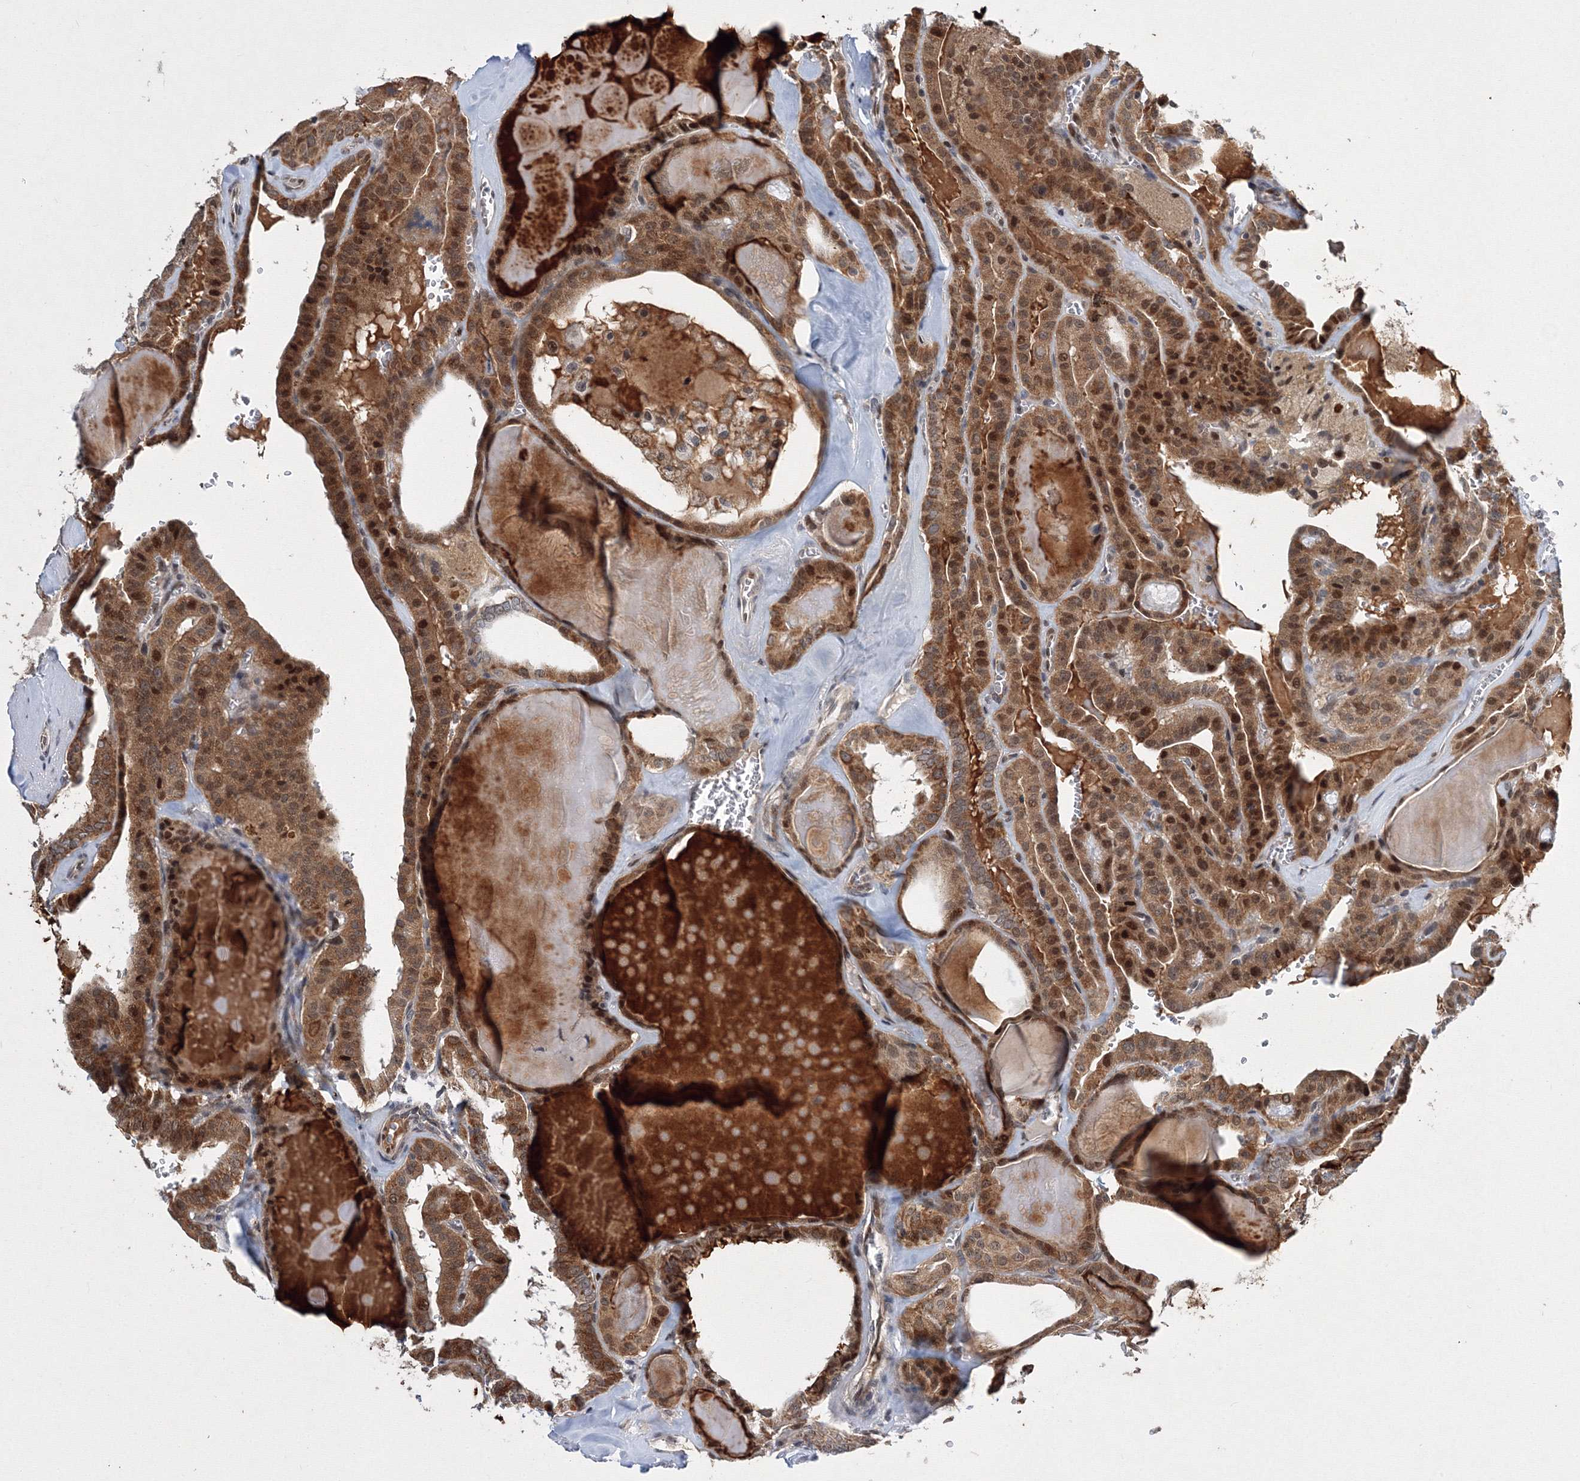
{"staining": {"intensity": "strong", "quantity": ">75%", "location": "cytoplasmic/membranous,nuclear"}, "tissue": "thyroid cancer", "cell_type": "Tumor cells", "image_type": "cancer", "snomed": [{"axis": "morphology", "description": "Papillary adenocarcinoma, NOS"}, {"axis": "topography", "description": "Thyroid gland"}], "caption": "There is high levels of strong cytoplasmic/membranous and nuclear positivity in tumor cells of thyroid cancer (papillary adenocarcinoma), as demonstrated by immunohistochemical staining (brown color).", "gene": "GPN1", "patient": {"sex": "male", "age": 52}}